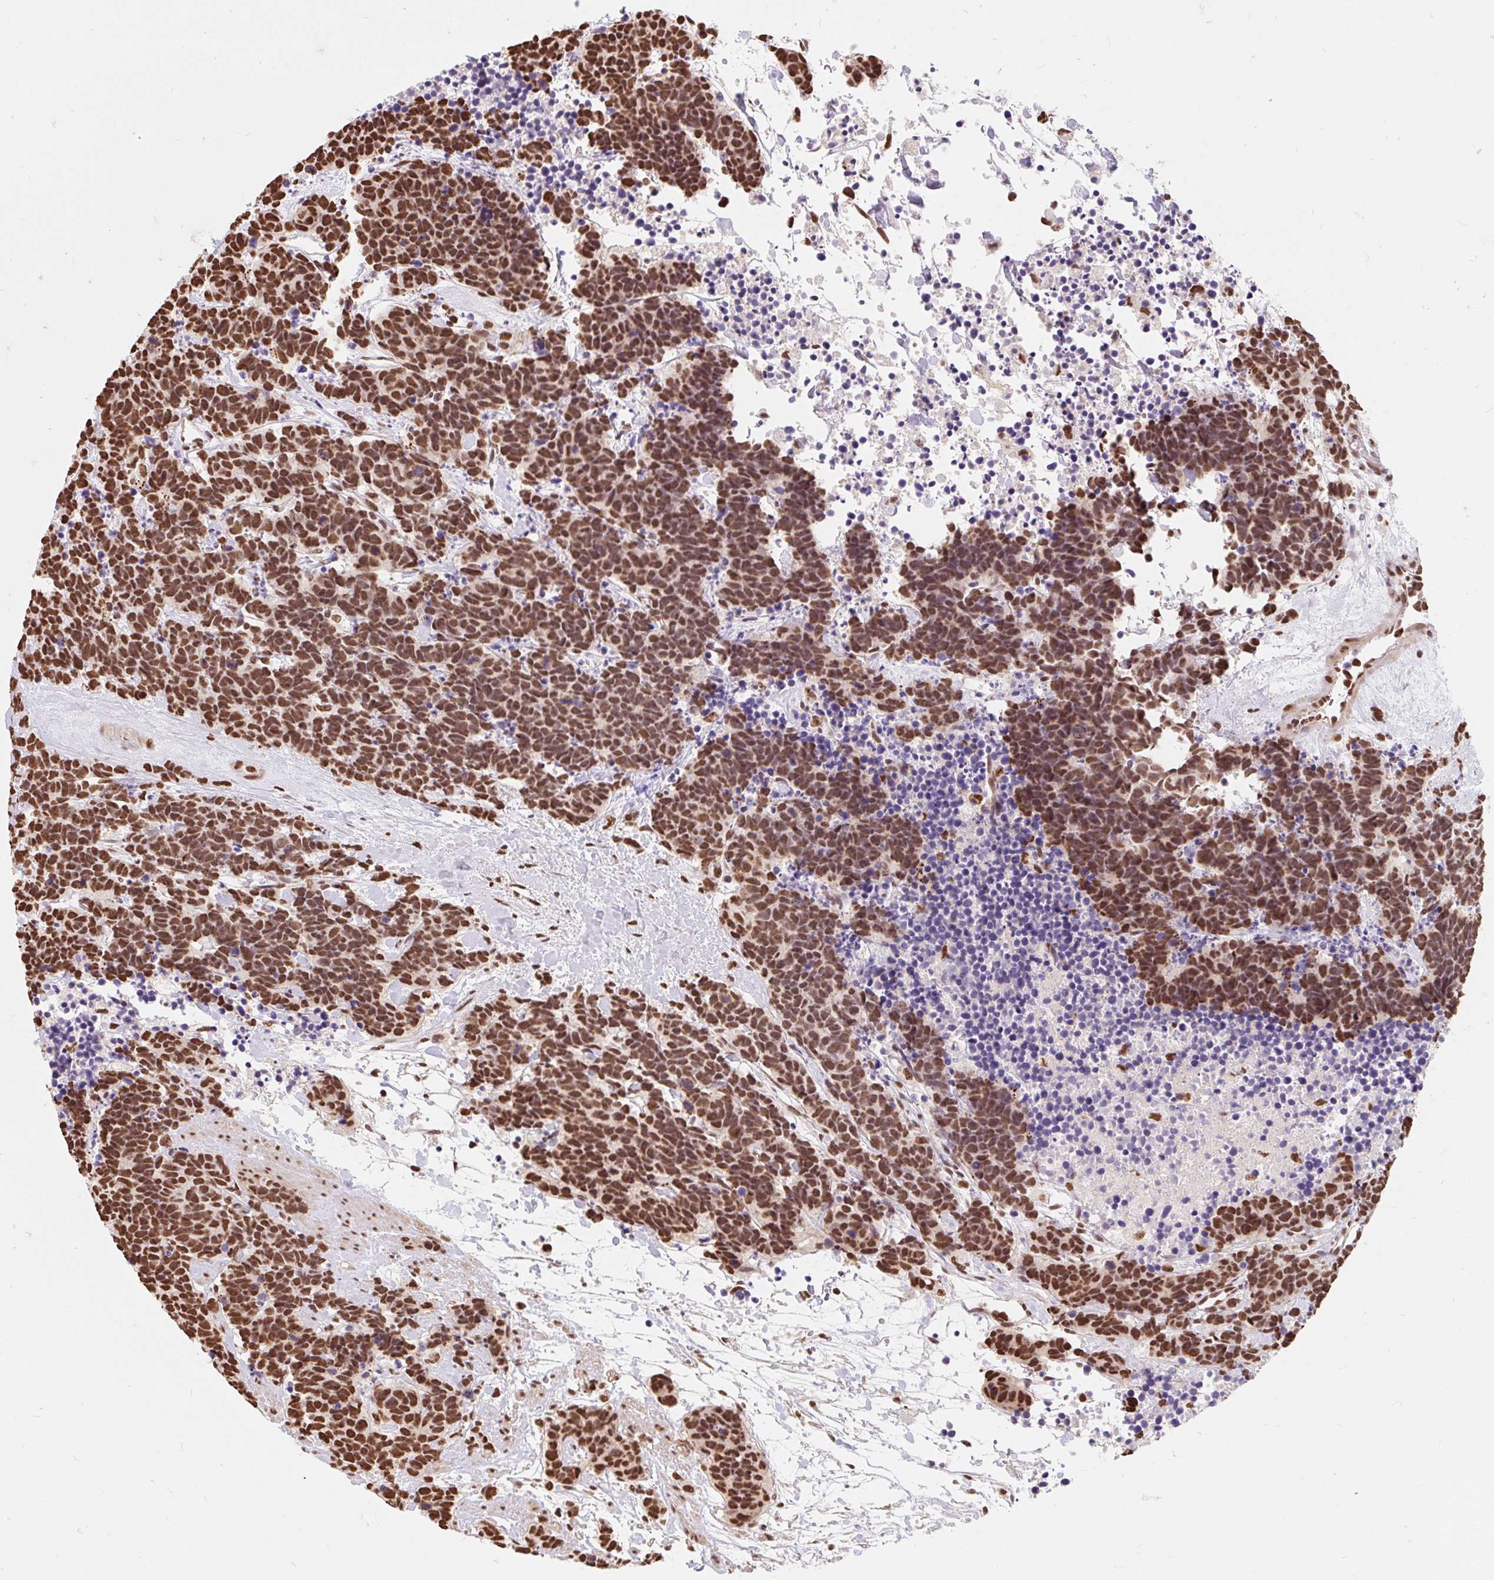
{"staining": {"intensity": "strong", "quantity": ">75%", "location": "nuclear"}, "tissue": "carcinoid", "cell_type": "Tumor cells", "image_type": "cancer", "snomed": [{"axis": "morphology", "description": "Carcinoma, NOS"}, {"axis": "morphology", "description": "Carcinoid, malignant, NOS"}, {"axis": "topography", "description": "Prostate"}], "caption": "Immunohistochemical staining of human carcinoid displays strong nuclear protein staining in approximately >75% of tumor cells.", "gene": "BICRA", "patient": {"sex": "male", "age": 57}}